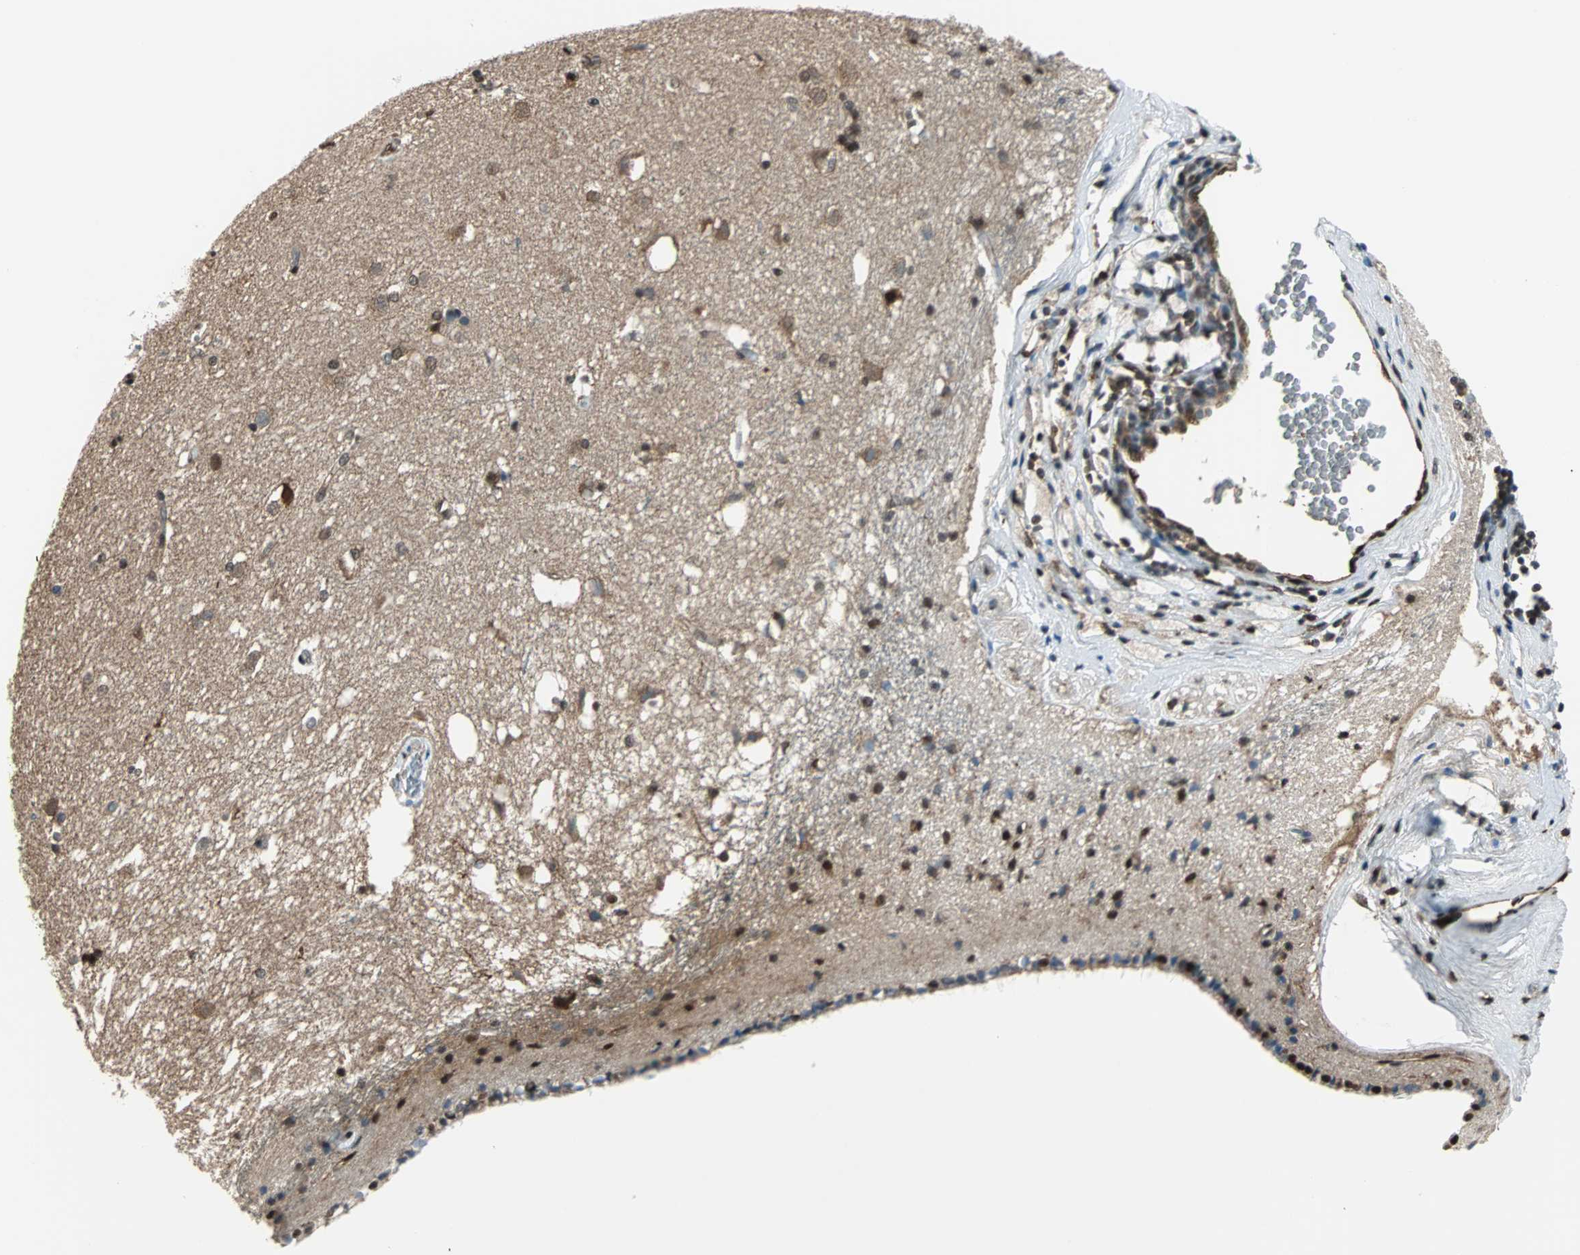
{"staining": {"intensity": "moderate", "quantity": "25%-75%", "location": "cytoplasmic/membranous,nuclear"}, "tissue": "caudate", "cell_type": "Glial cells", "image_type": "normal", "snomed": [{"axis": "morphology", "description": "Normal tissue, NOS"}, {"axis": "topography", "description": "Lateral ventricle wall"}], "caption": "The photomicrograph displays a brown stain indicating the presence of a protein in the cytoplasmic/membranous,nuclear of glial cells in caudate.", "gene": "VCP", "patient": {"sex": "female", "age": 19}}